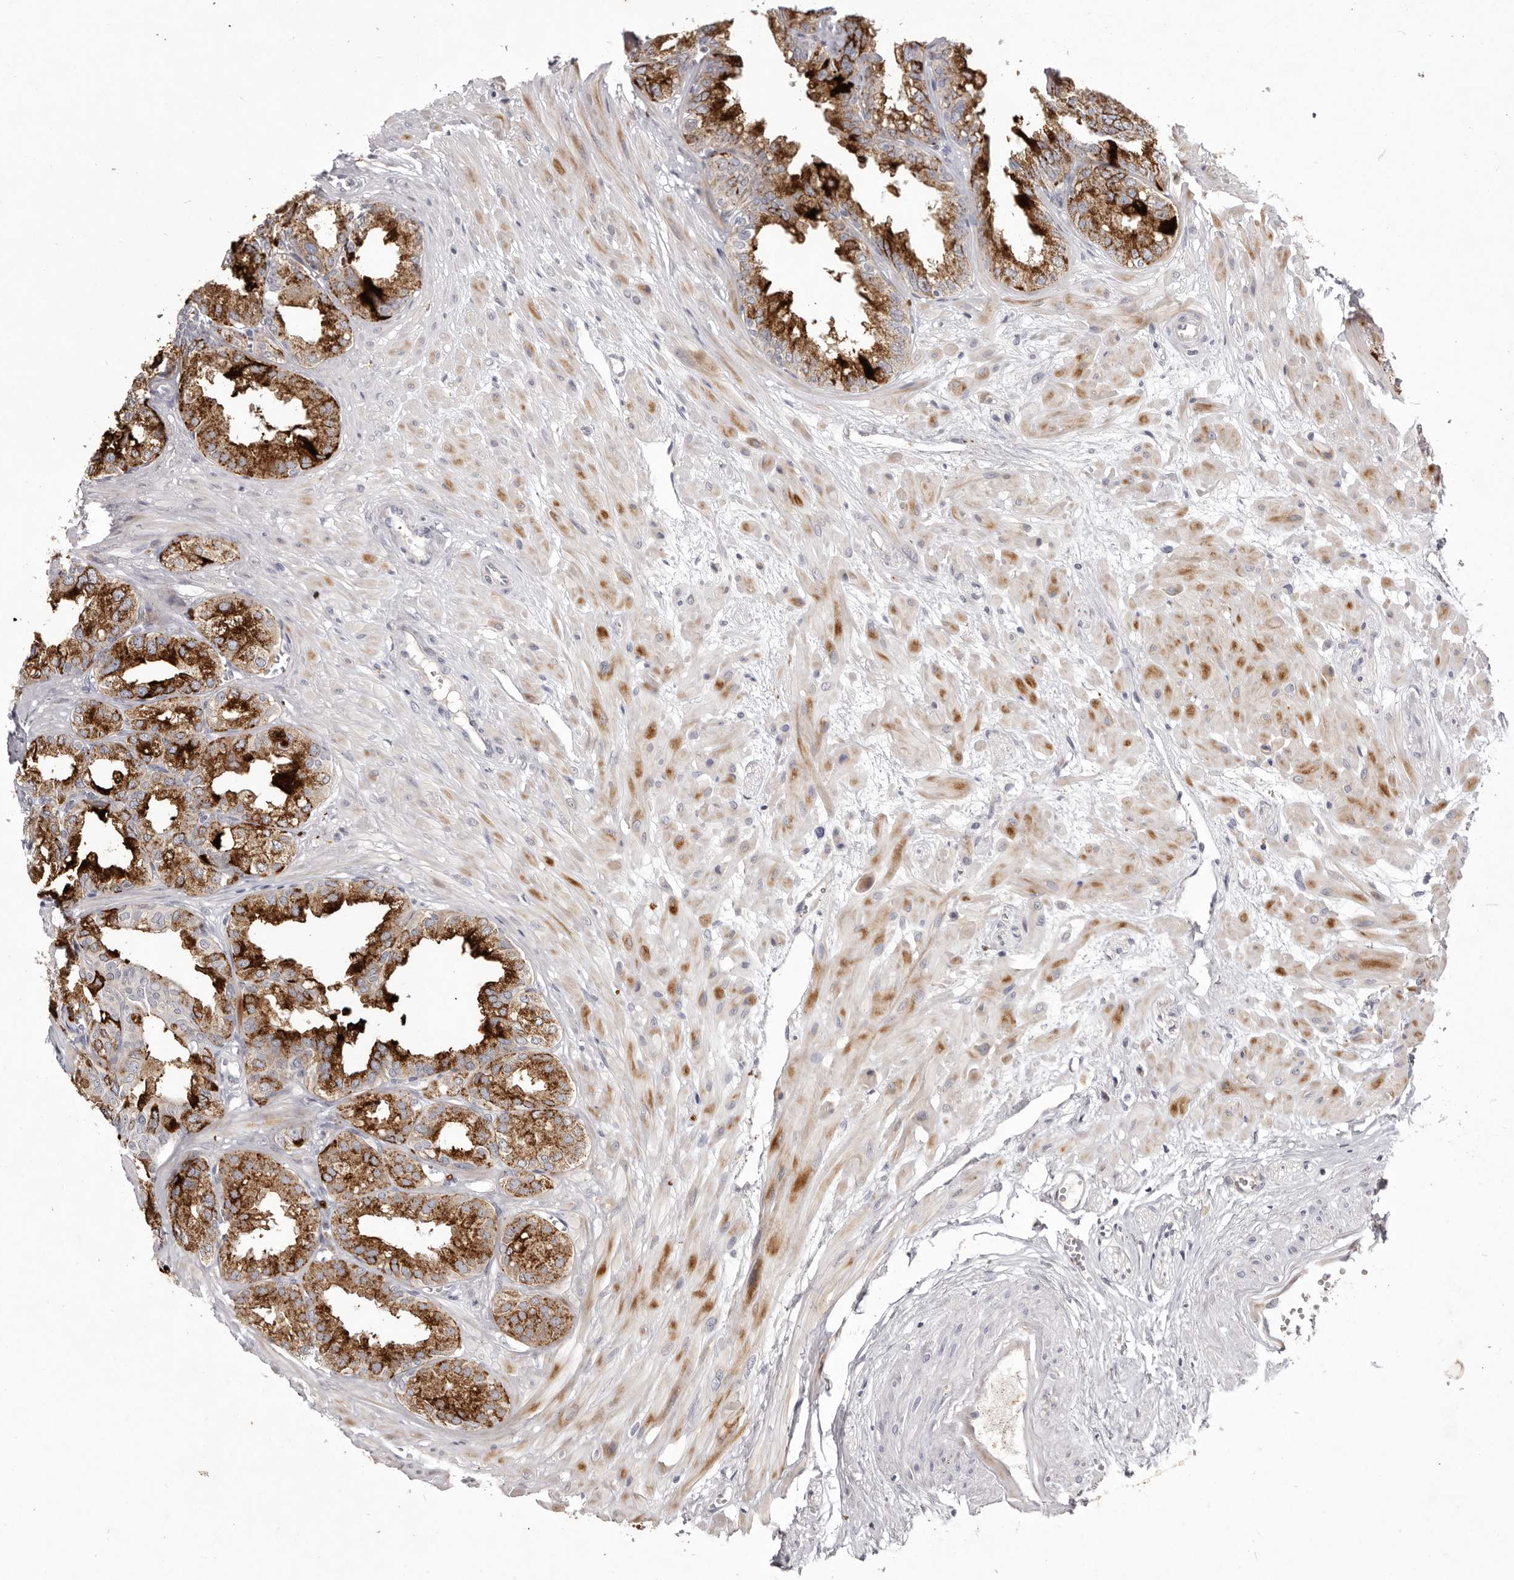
{"staining": {"intensity": "moderate", "quantity": ">75%", "location": "cytoplasmic/membranous"}, "tissue": "seminal vesicle", "cell_type": "Glandular cells", "image_type": "normal", "snomed": [{"axis": "morphology", "description": "Normal tissue, NOS"}, {"axis": "topography", "description": "Prostate"}, {"axis": "topography", "description": "Seminal veicle"}], "caption": "The photomicrograph shows a brown stain indicating the presence of a protein in the cytoplasmic/membranous of glandular cells in seminal vesicle.", "gene": "GARNL3", "patient": {"sex": "male", "age": 51}}